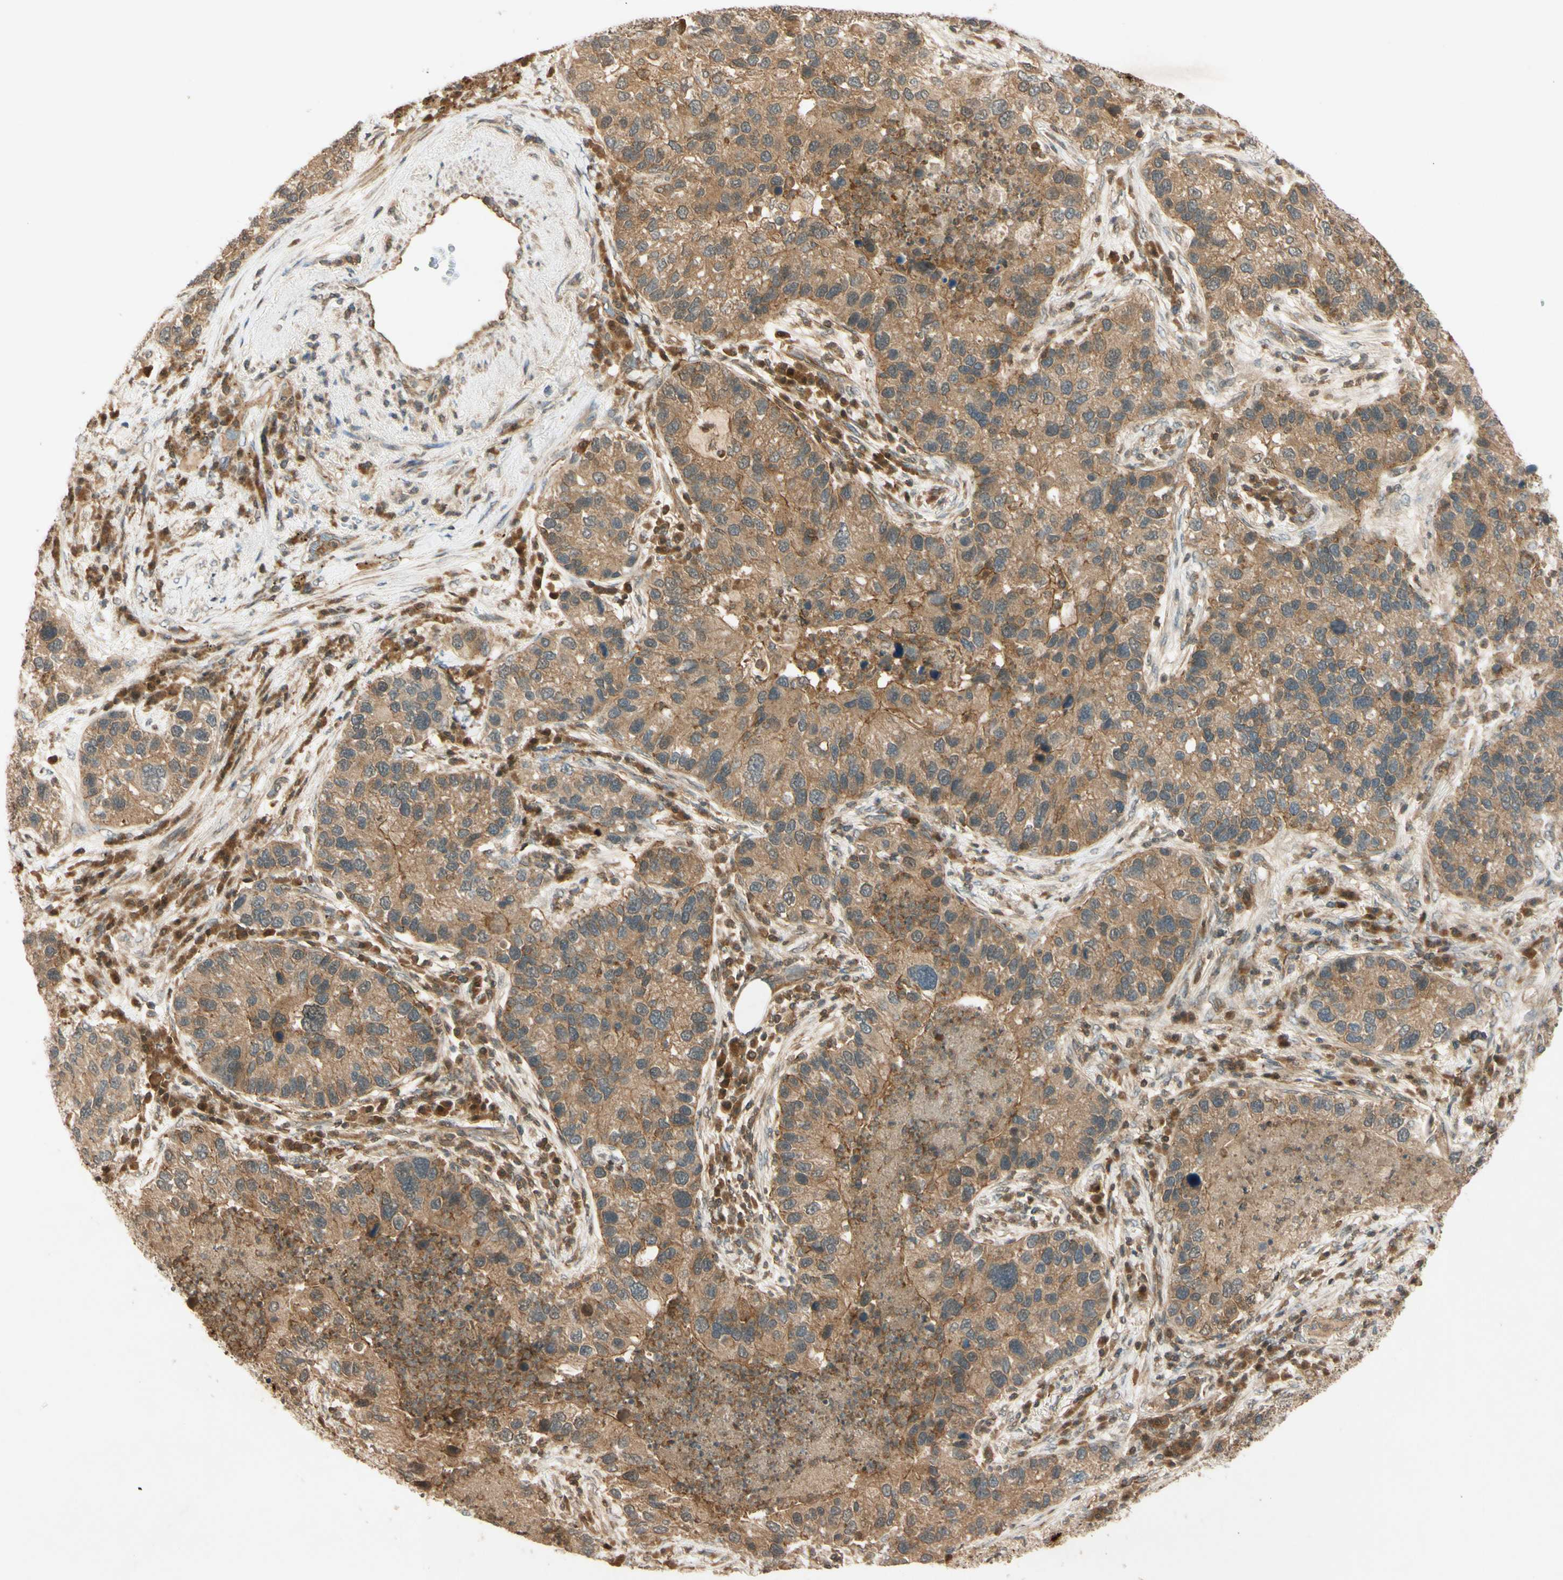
{"staining": {"intensity": "moderate", "quantity": ">75%", "location": "cytoplasmic/membranous"}, "tissue": "lung cancer", "cell_type": "Tumor cells", "image_type": "cancer", "snomed": [{"axis": "morphology", "description": "Normal tissue, NOS"}, {"axis": "morphology", "description": "Adenocarcinoma, NOS"}, {"axis": "topography", "description": "Bronchus"}, {"axis": "topography", "description": "Lung"}], "caption": "Human lung adenocarcinoma stained with a protein marker displays moderate staining in tumor cells.", "gene": "EPHA8", "patient": {"sex": "male", "age": 54}}